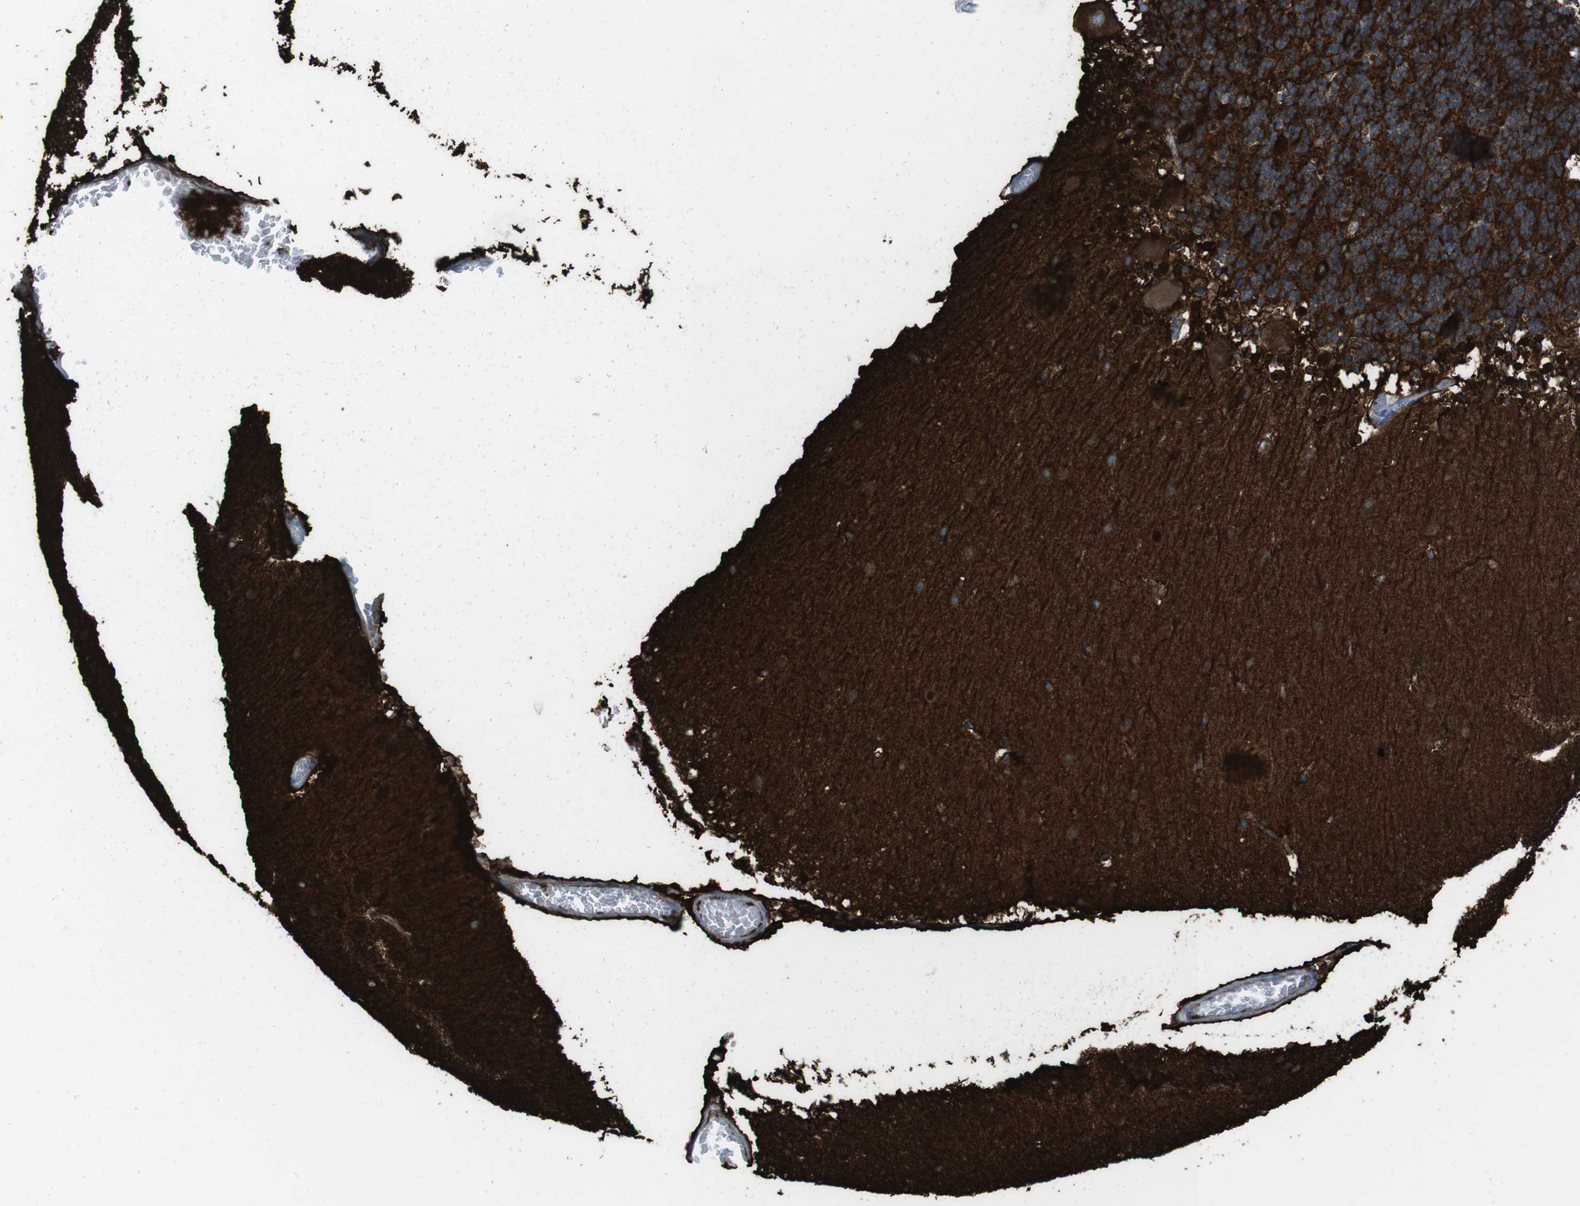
{"staining": {"intensity": "strong", "quantity": ">75%", "location": "cytoplasmic/membranous"}, "tissue": "cerebellum", "cell_type": "Cells in granular layer", "image_type": "normal", "snomed": [{"axis": "morphology", "description": "Normal tissue, NOS"}, {"axis": "topography", "description": "Cerebellum"}], "caption": "Cells in granular layer show high levels of strong cytoplasmic/membranous positivity in about >75% of cells in normal human cerebellum.", "gene": "TUBB2A", "patient": {"sex": "female", "age": 19}}